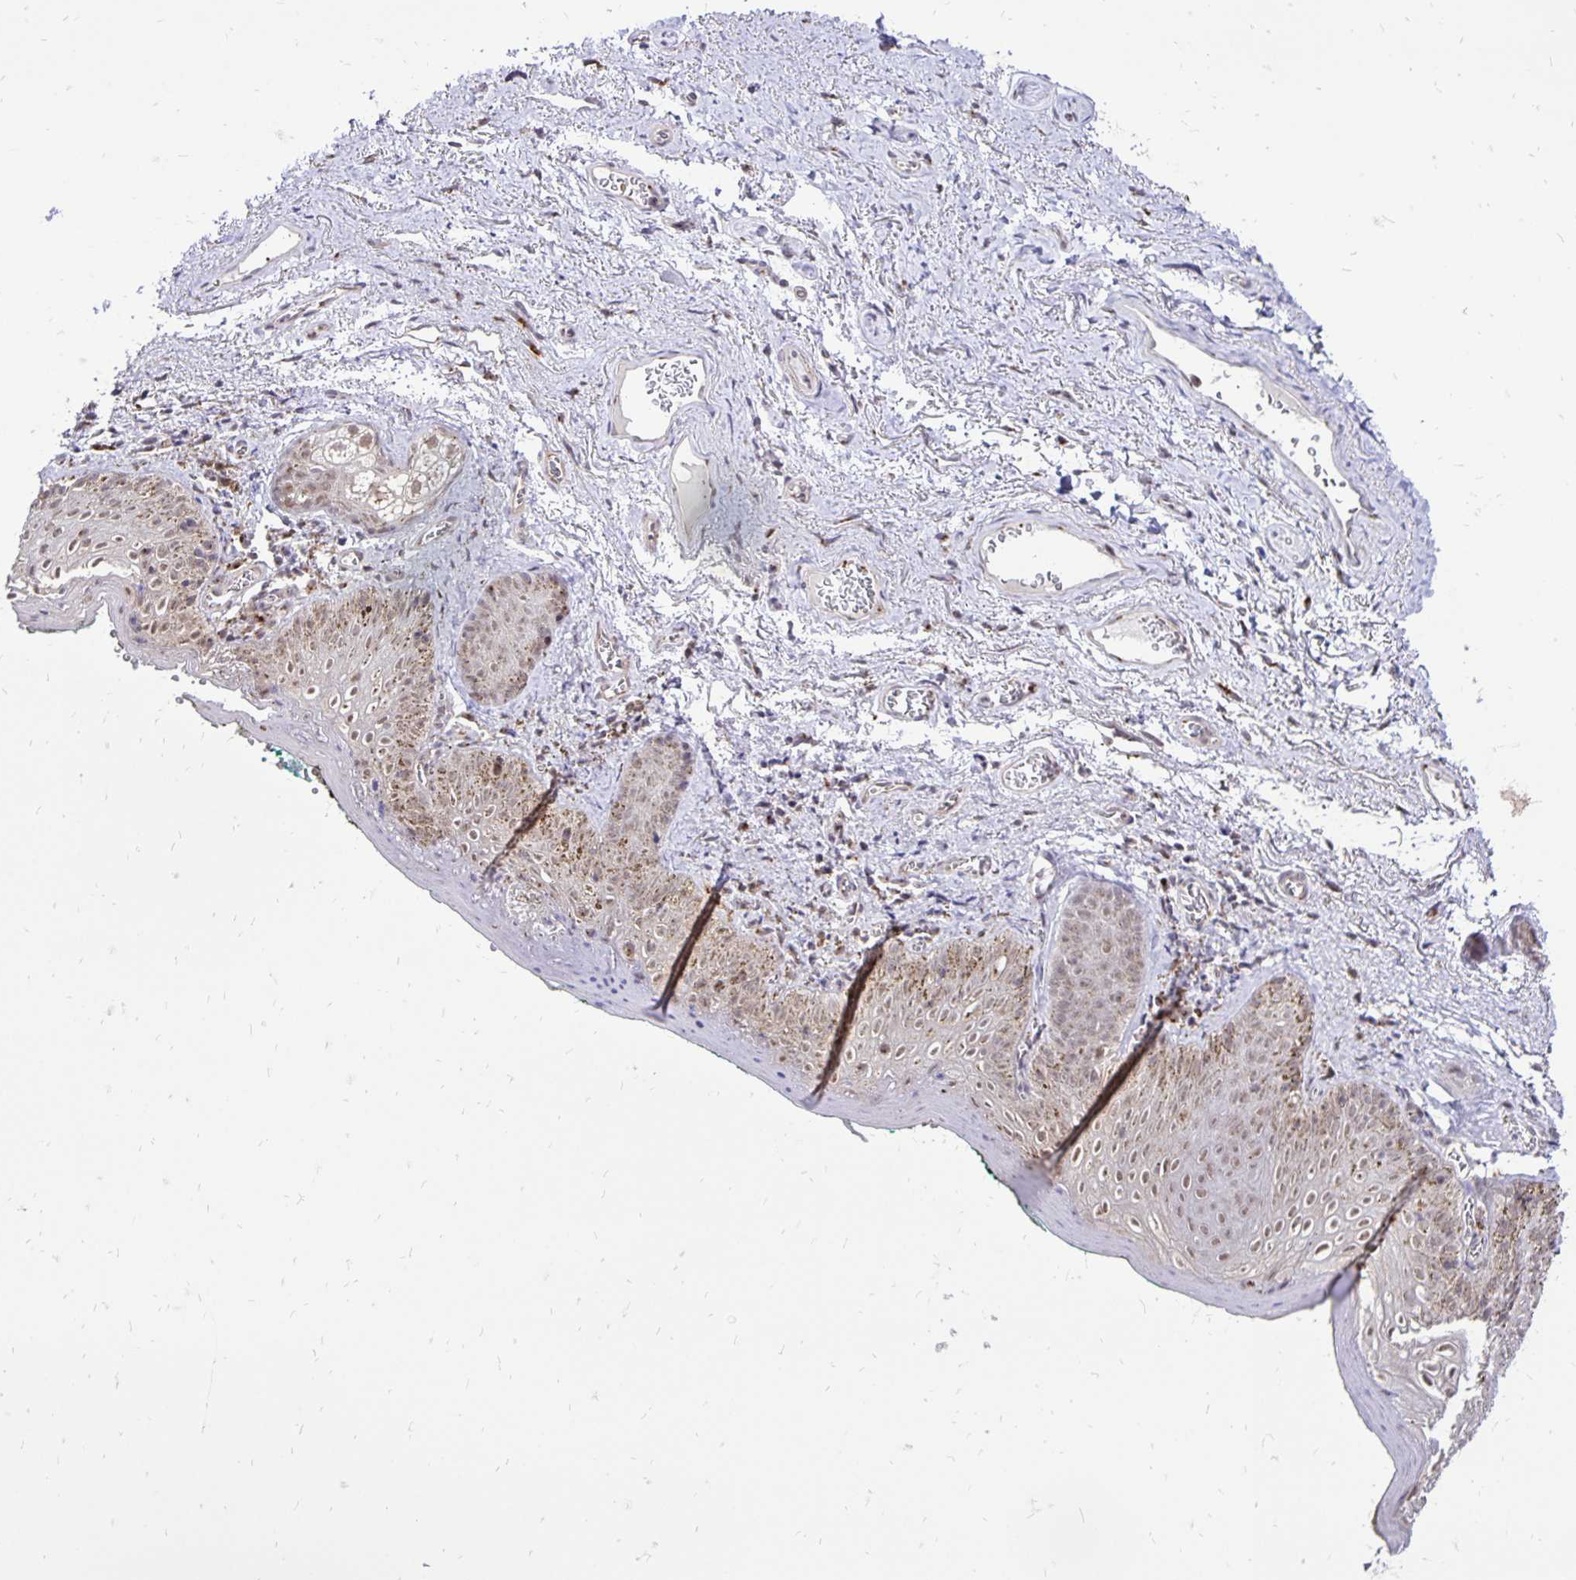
{"staining": {"intensity": "weak", "quantity": "25%-75%", "location": "cytoplasmic/membranous,nuclear"}, "tissue": "vagina", "cell_type": "Squamous epithelial cells", "image_type": "normal", "snomed": [{"axis": "morphology", "description": "Normal tissue, NOS"}, {"axis": "topography", "description": "Vulva"}, {"axis": "topography", "description": "Vagina"}, {"axis": "topography", "description": "Peripheral nerve tissue"}], "caption": "The photomicrograph demonstrates immunohistochemical staining of benign vagina. There is weak cytoplasmic/membranous,nuclear expression is seen in approximately 25%-75% of squamous epithelial cells. (Stains: DAB (3,3'-diaminobenzidine) in brown, nuclei in blue, Microscopy: brightfield microscopy at high magnification).", "gene": "GOLGA5", "patient": {"sex": "female", "age": 66}}